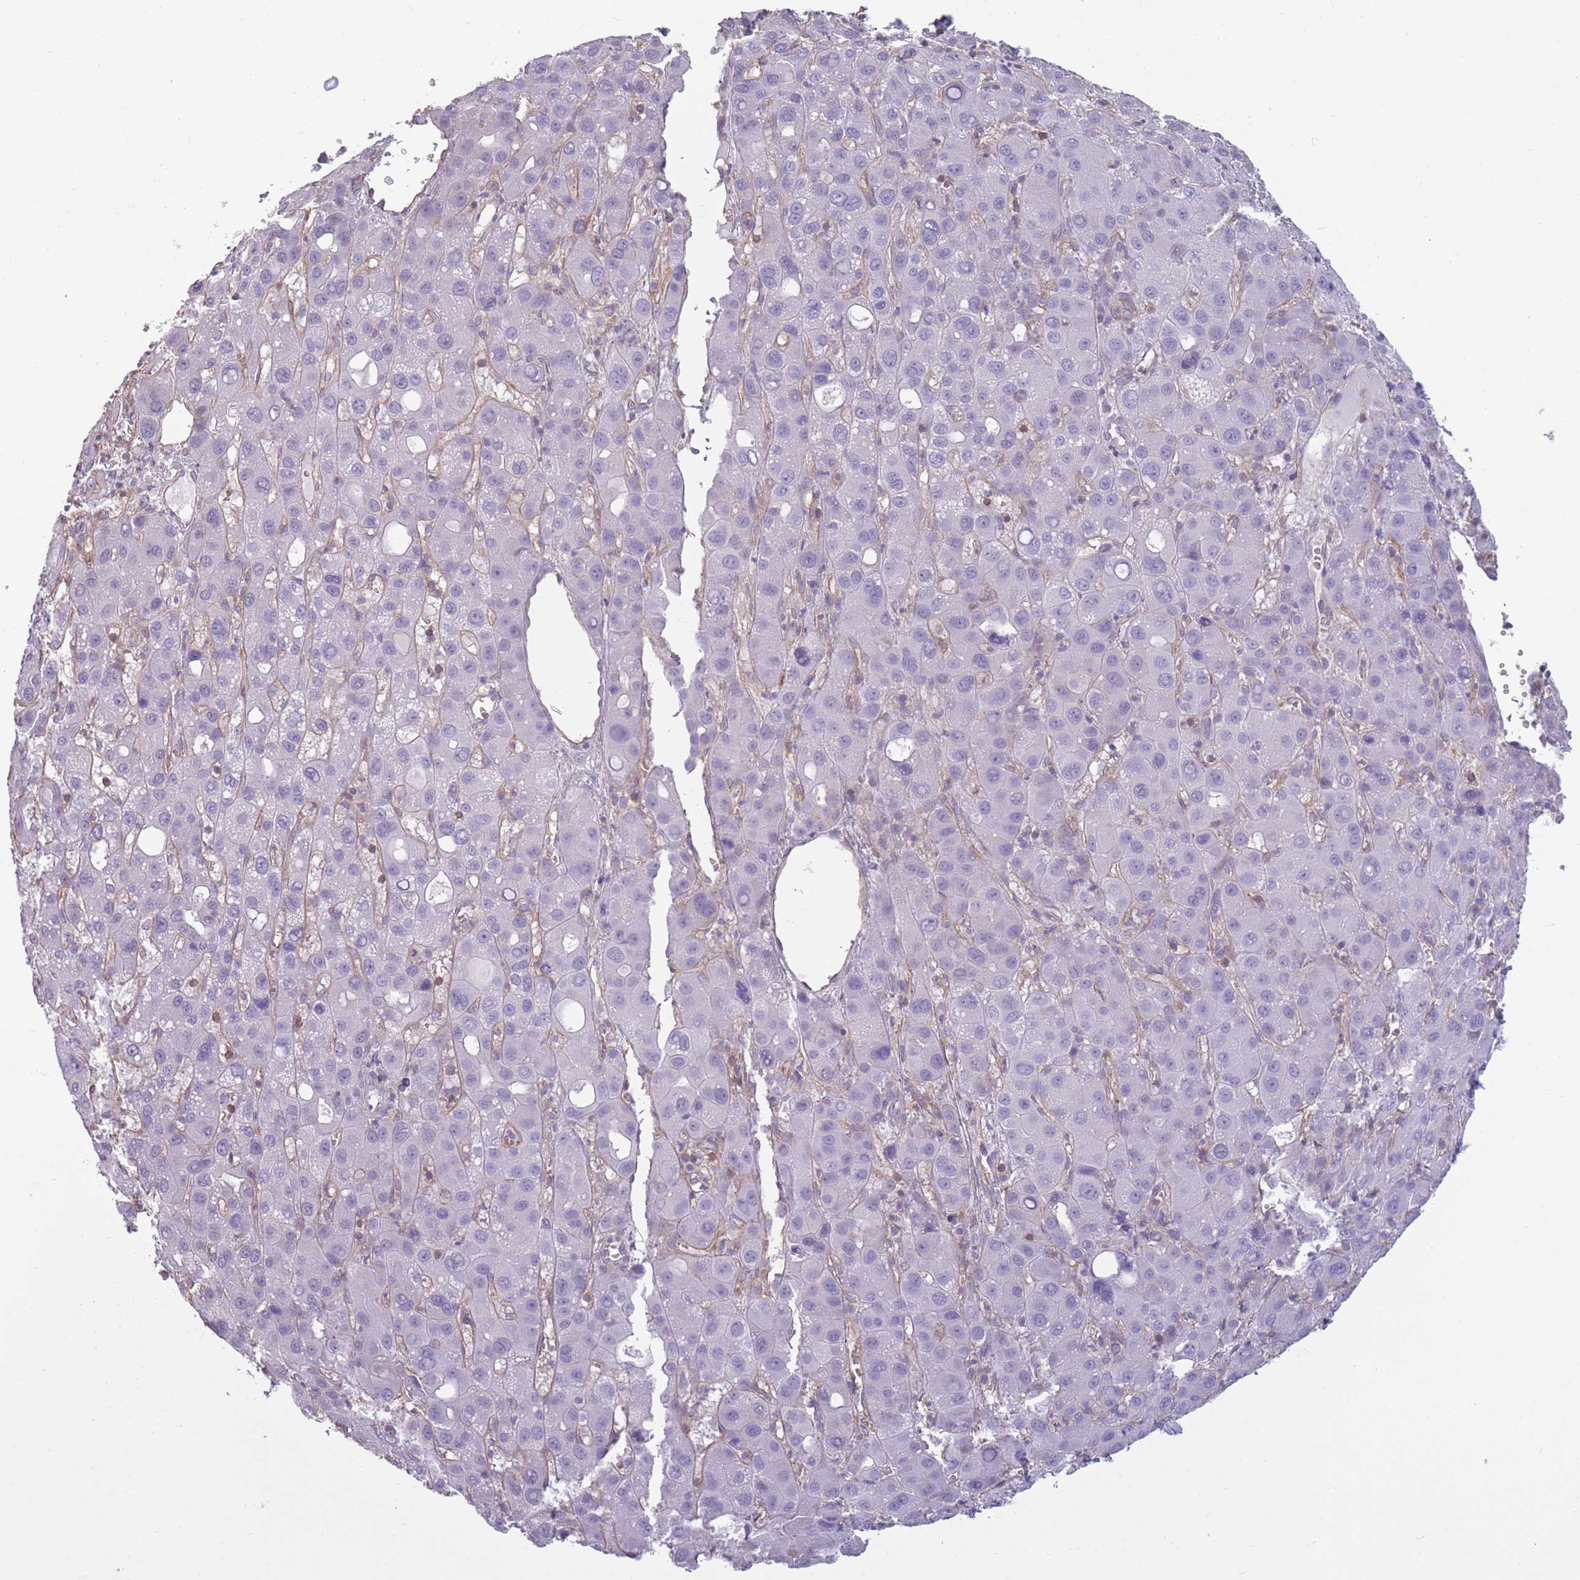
{"staining": {"intensity": "negative", "quantity": "none", "location": "none"}, "tissue": "liver cancer", "cell_type": "Tumor cells", "image_type": "cancer", "snomed": [{"axis": "morphology", "description": "Carcinoma, Hepatocellular, NOS"}, {"axis": "topography", "description": "Liver"}], "caption": "High magnification brightfield microscopy of hepatocellular carcinoma (liver) stained with DAB (3,3'-diaminobenzidine) (brown) and counterstained with hematoxylin (blue): tumor cells show no significant expression.", "gene": "ADD1", "patient": {"sex": "male", "age": 55}}